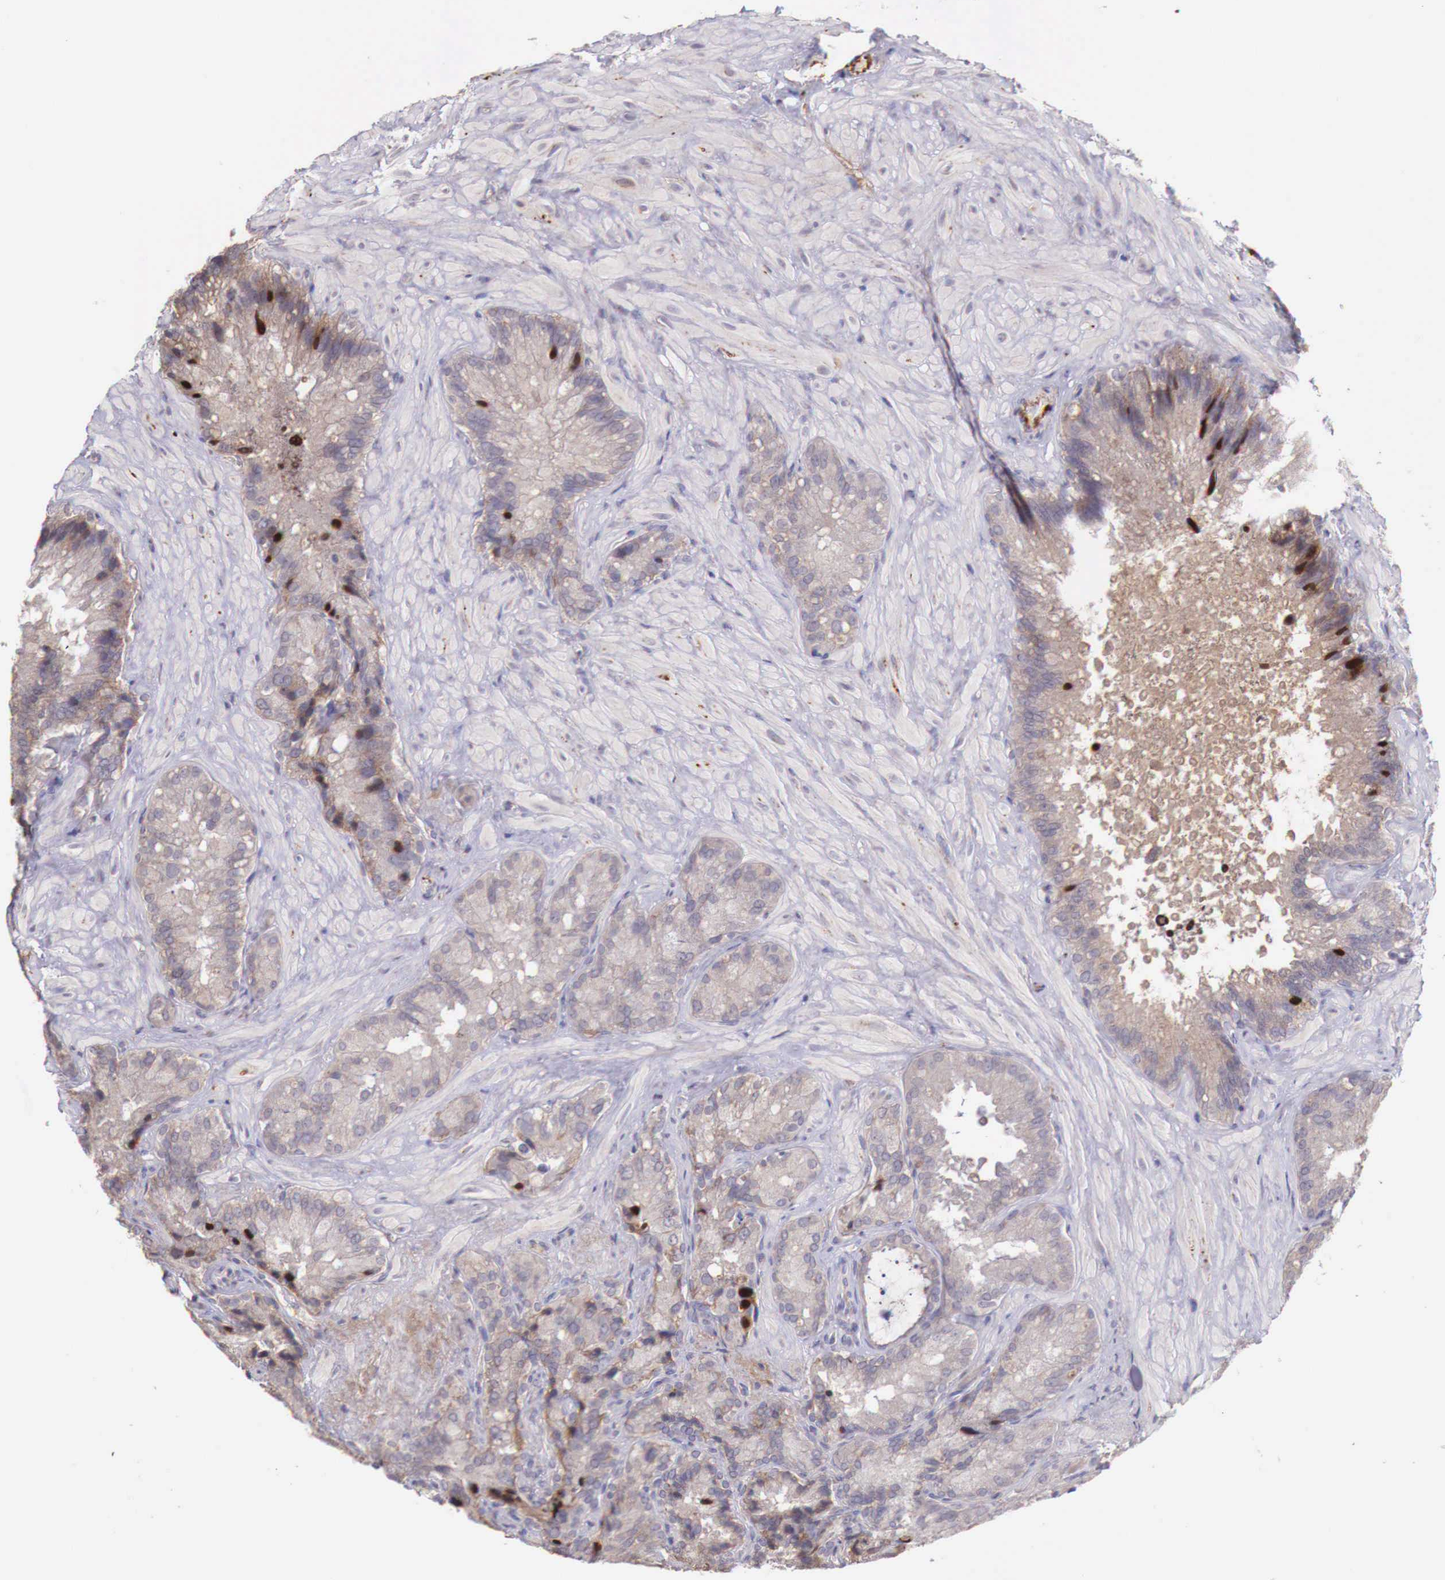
{"staining": {"intensity": "moderate", "quantity": ">75%", "location": "cytoplasmic/membranous"}, "tissue": "seminal vesicle", "cell_type": "Glandular cells", "image_type": "normal", "snomed": [{"axis": "morphology", "description": "Normal tissue, NOS"}, {"axis": "topography", "description": "Seminal veicle"}], "caption": "Protein analysis of unremarkable seminal vesicle displays moderate cytoplasmic/membranous expression in approximately >75% of glandular cells.", "gene": "CHRDL1", "patient": {"sex": "male", "age": 69}}